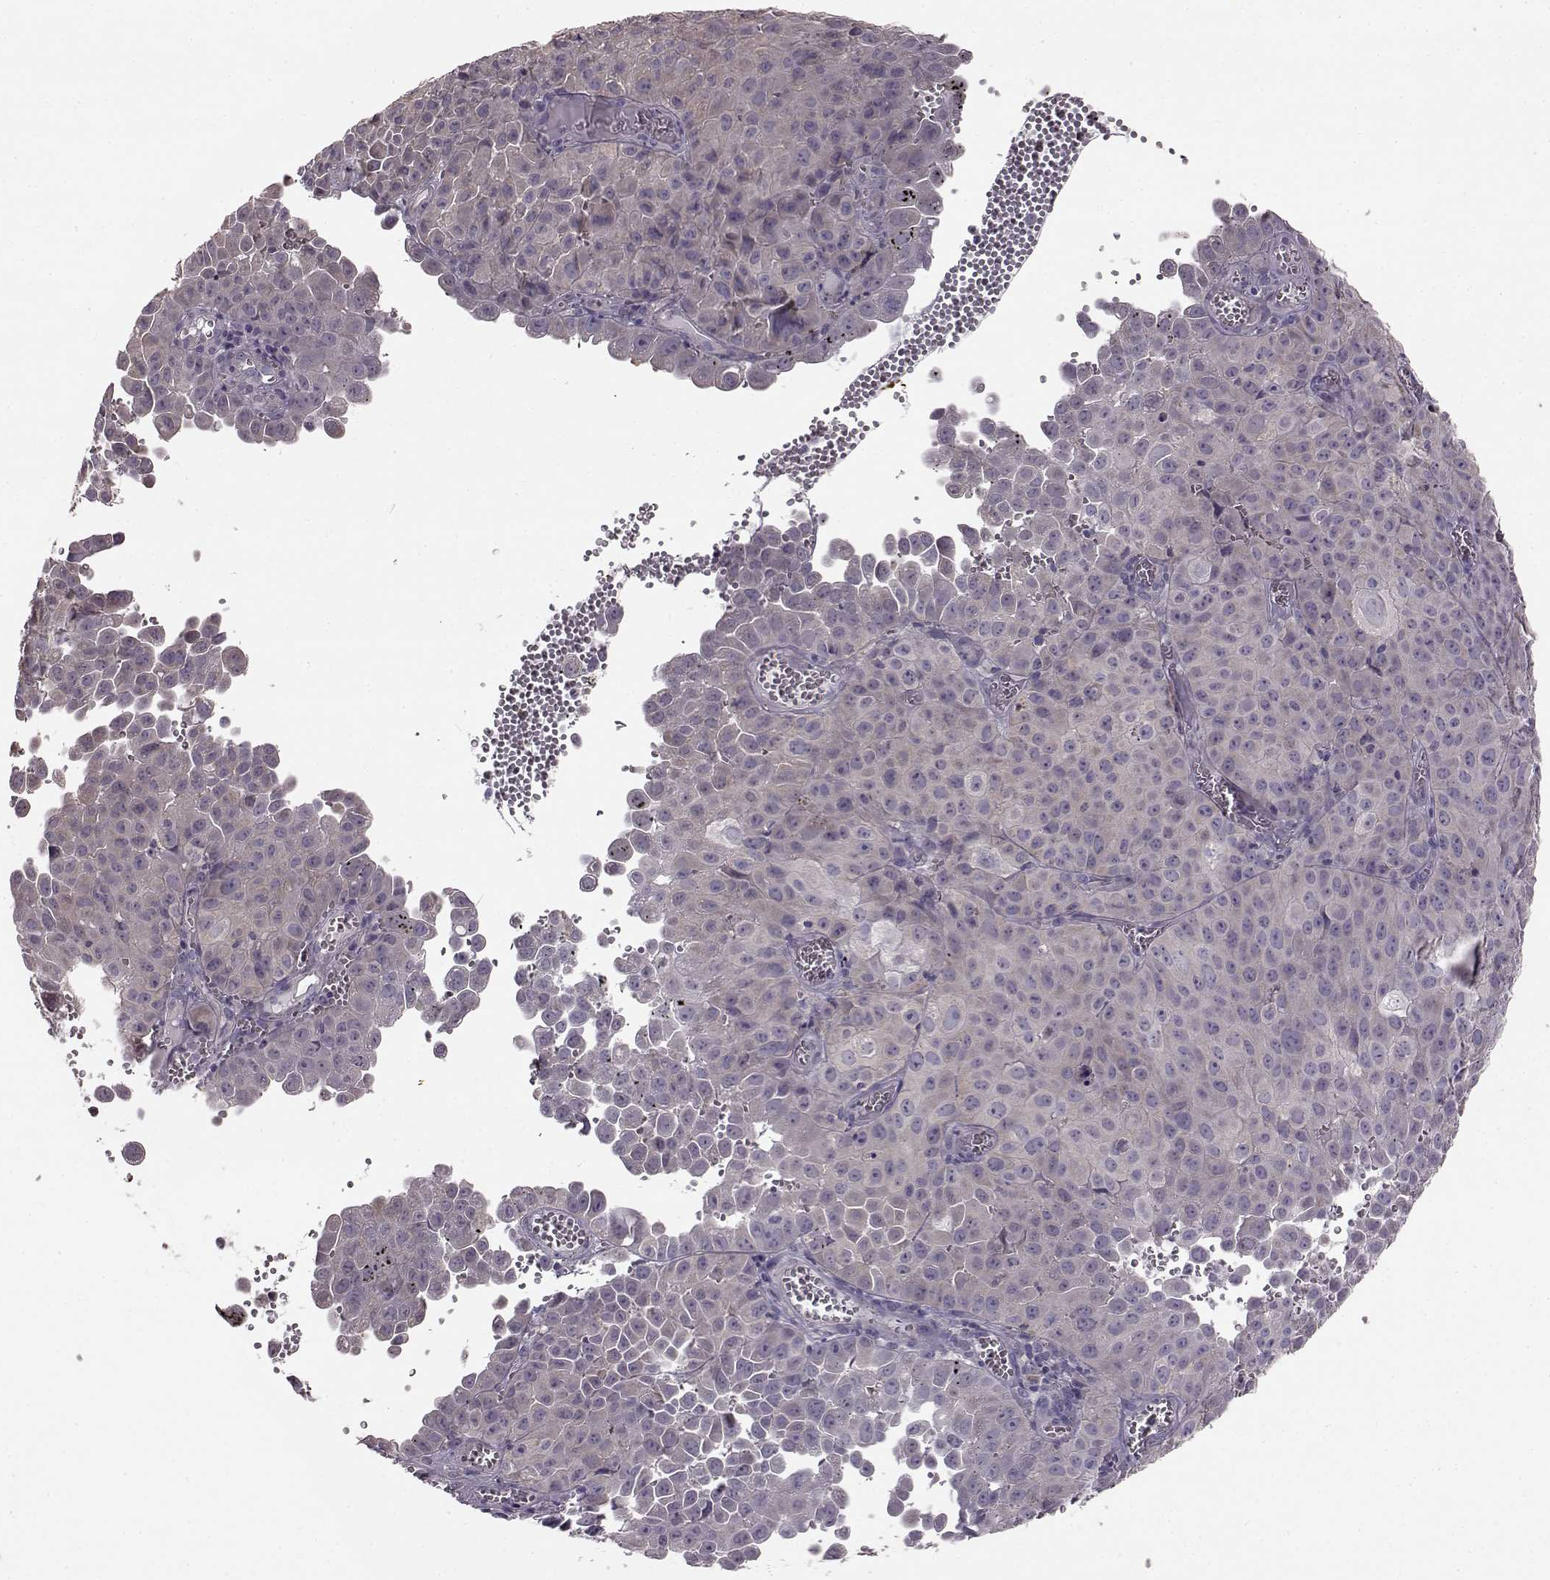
{"staining": {"intensity": "negative", "quantity": "none", "location": "none"}, "tissue": "cervical cancer", "cell_type": "Tumor cells", "image_type": "cancer", "snomed": [{"axis": "morphology", "description": "Squamous cell carcinoma, NOS"}, {"axis": "topography", "description": "Cervix"}], "caption": "An image of human cervical cancer (squamous cell carcinoma) is negative for staining in tumor cells. (DAB IHC visualized using brightfield microscopy, high magnification).", "gene": "ADGRG2", "patient": {"sex": "female", "age": 55}}